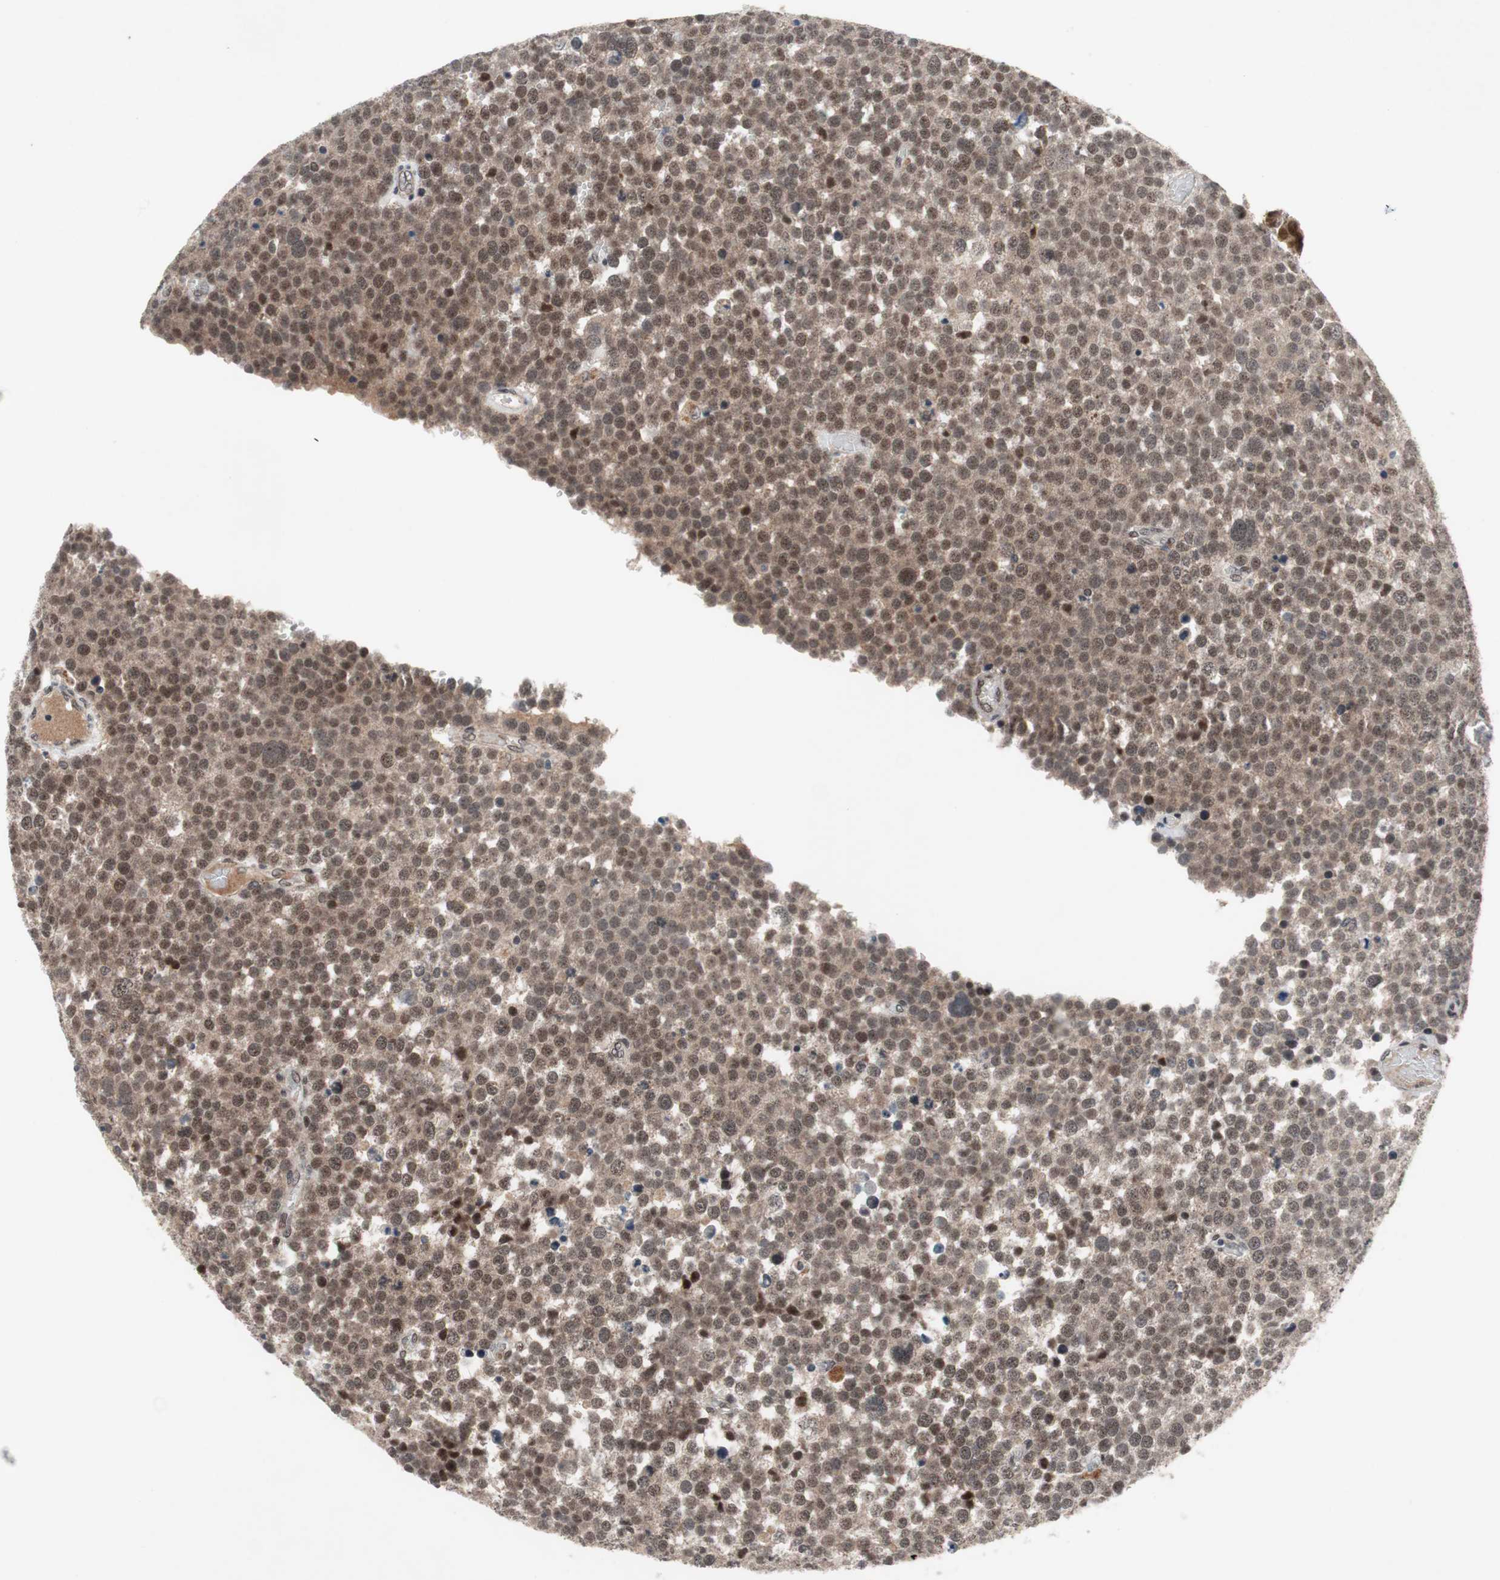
{"staining": {"intensity": "strong", "quantity": ">75%", "location": "cytoplasmic/membranous,nuclear"}, "tissue": "testis cancer", "cell_type": "Tumor cells", "image_type": "cancer", "snomed": [{"axis": "morphology", "description": "Seminoma, NOS"}, {"axis": "topography", "description": "Testis"}], "caption": "IHC histopathology image of human testis cancer stained for a protein (brown), which shows high levels of strong cytoplasmic/membranous and nuclear positivity in about >75% of tumor cells.", "gene": "TCF12", "patient": {"sex": "male", "age": 71}}